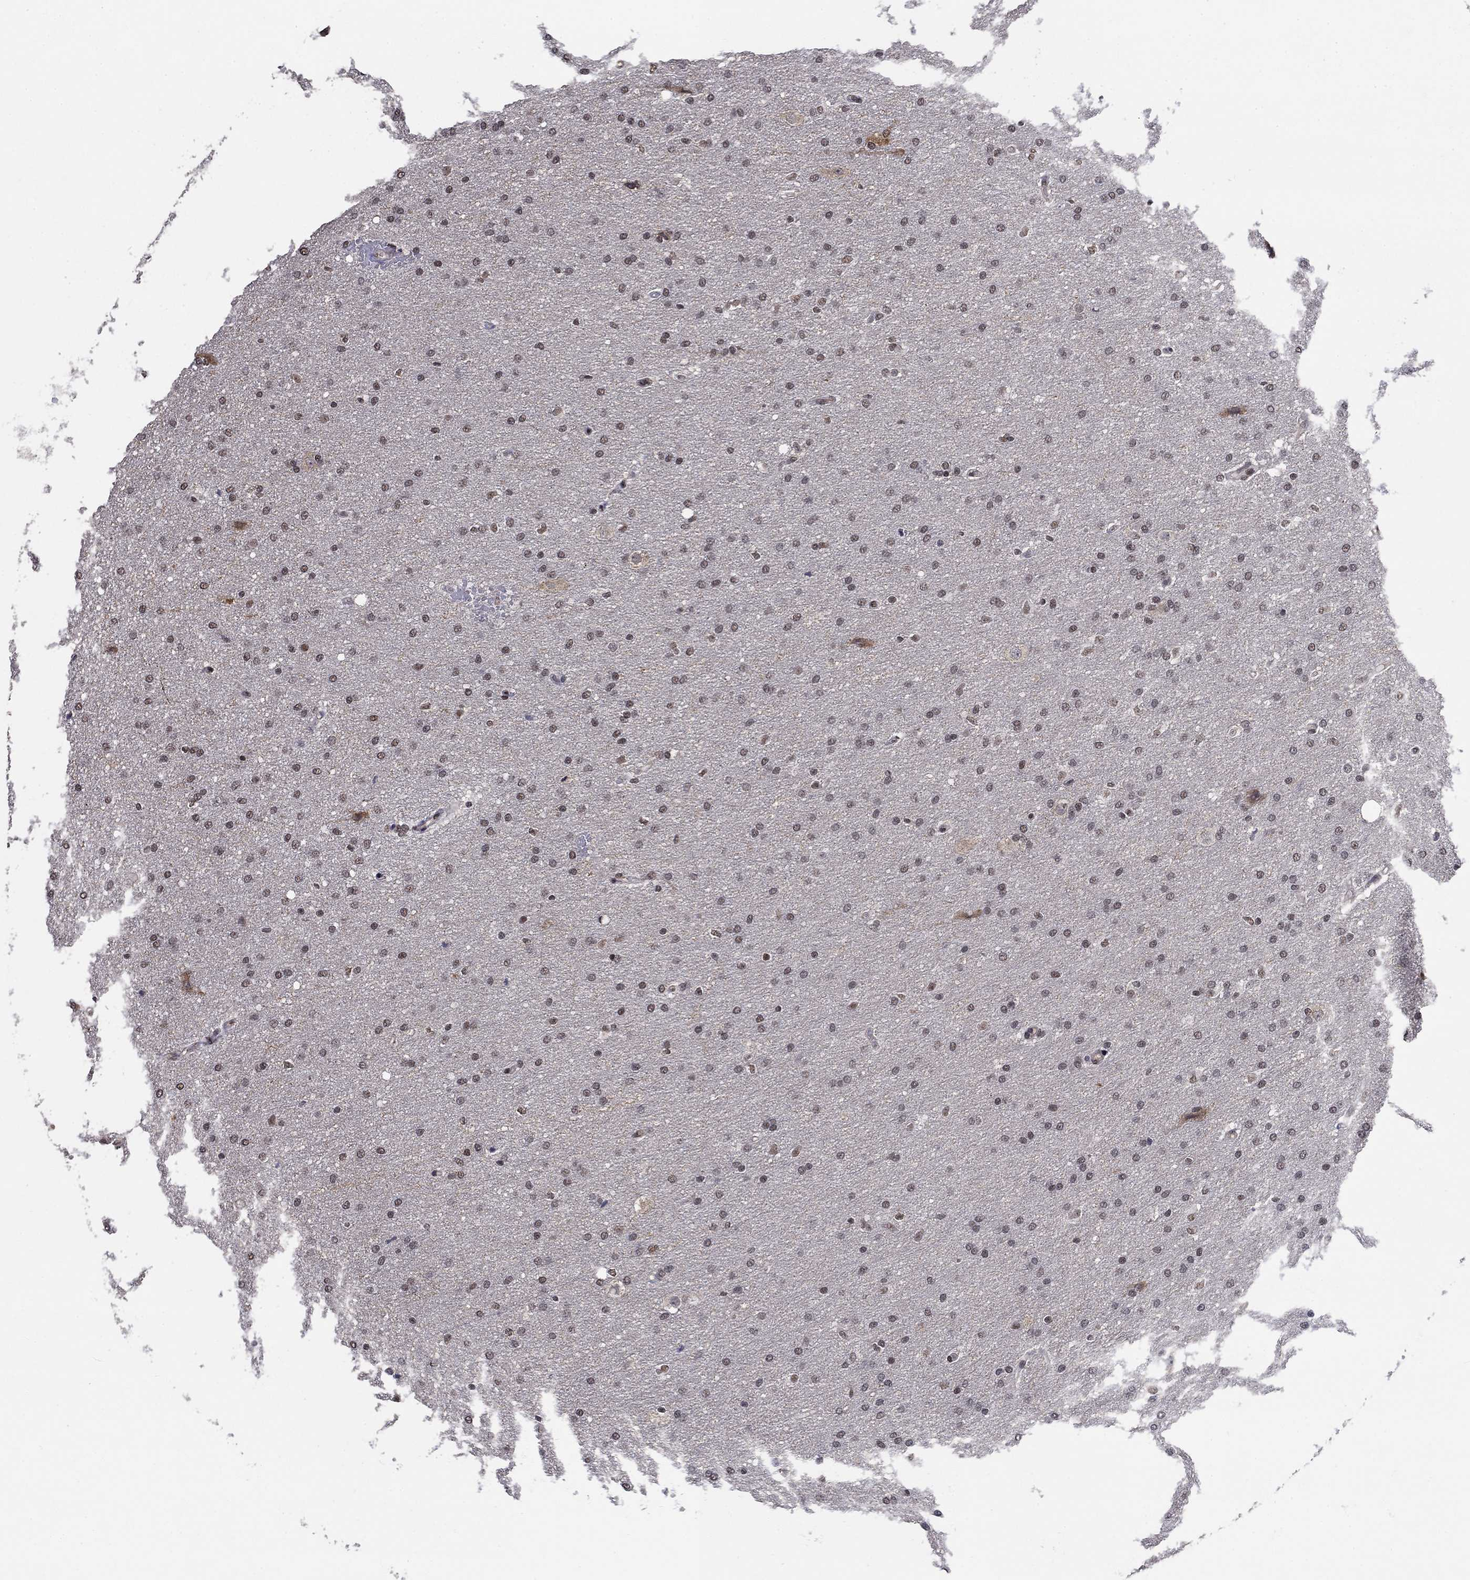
{"staining": {"intensity": "weak", "quantity": "25%-75%", "location": "nuclear"}, "tissue": "glioma", "cell_type": "Tumor cells", "image_type": "cancer", "snomed": [{"axis": "morphology", "description": "Glioma, malignant, Low grade"}, {"axis": "topography", "description": "Brain"}], "caption": "Low-grade glioma (malignant) stained for a protein (brown) exhibits weak nuclear positive staining in about 25%-75% of tumor cells.", "gene": "GRIA3", "patient": {"sex": "female", "age": 37}}